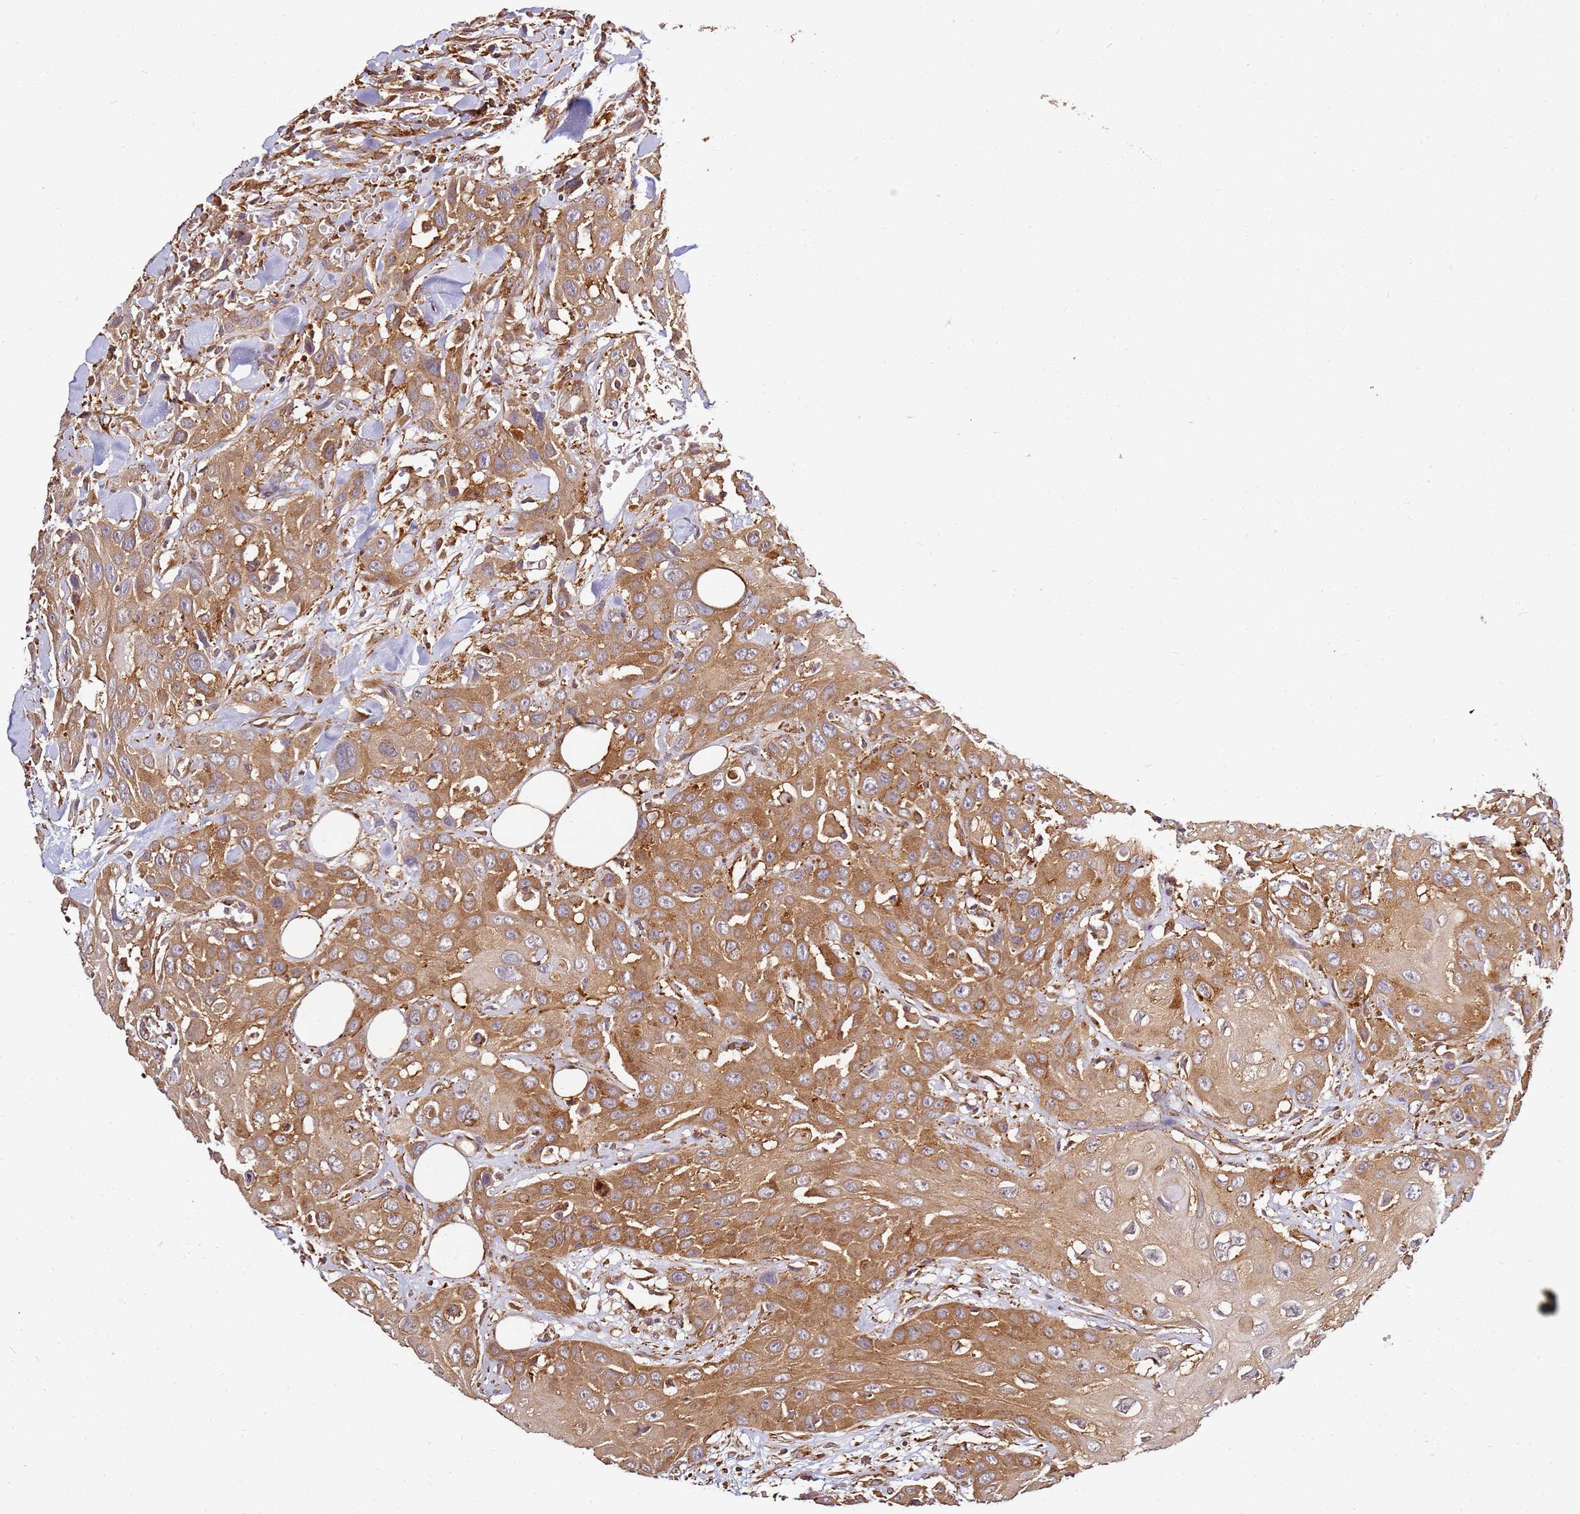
{"staining": {"intensity": "moderate", "quantity": ">75%", "location": "cytoplasmic/membranous"}, "tissue": "head and neck cancer", "cell_type": "Tumor cells", "image_type": "cancer", "snomed": [{"axis": "morphology", "description": "Squamous cell carcinoma, NOS"}, {"axis": "topography", "description": "Head-Neck"}], "caption": "An immunohistochemistry histopathology image of tumor tissue is shown. Protein staining in brown labels moderate cytoplasmic/membranous positivity in head and neck cancer within tumor cells. (DAB (3,3'-diaminobenzidine) IHC with brightfield microscopy, high magnification).", "gene": "DVL3", "patient": {"sex": "male", "age": 81}}